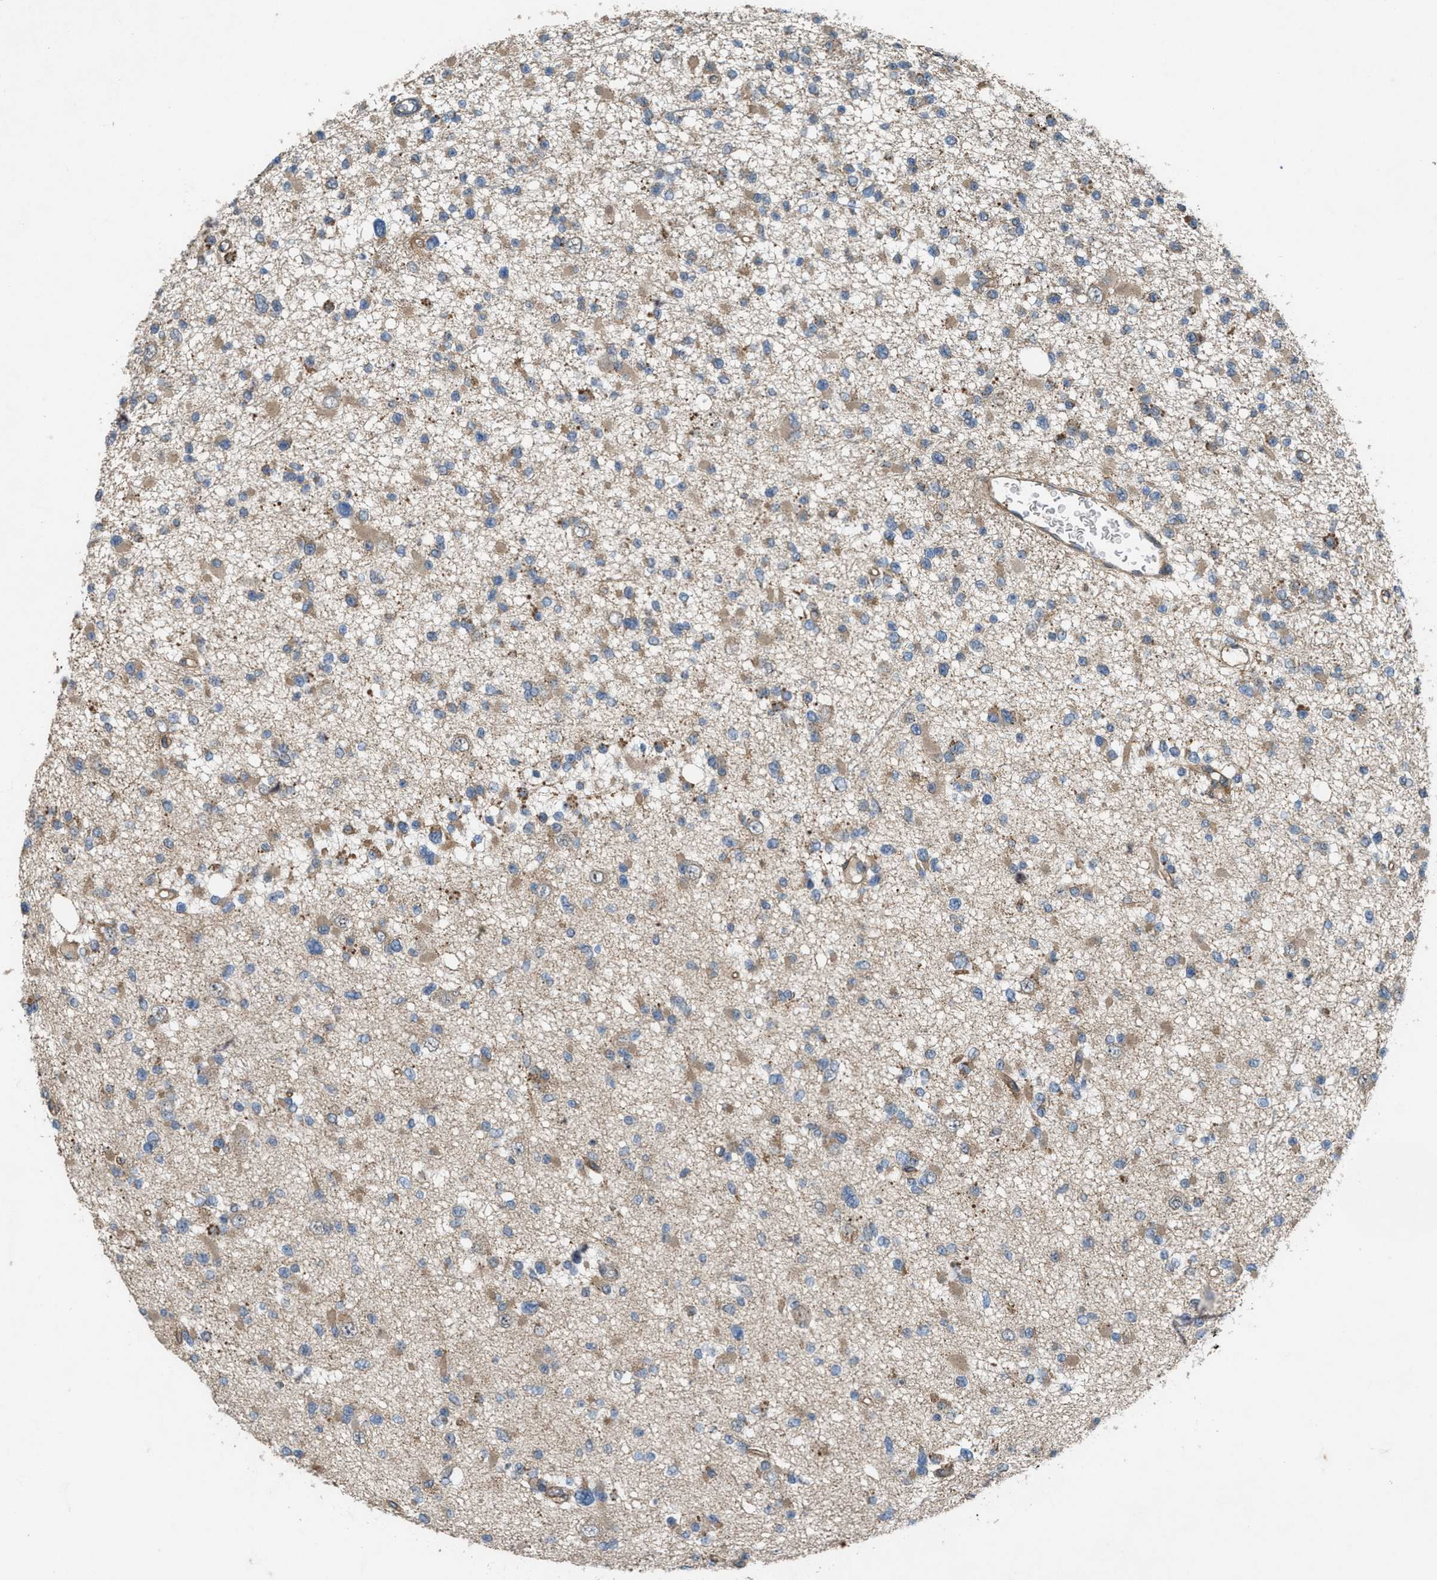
{"staining": {"intensity": "weak", "quantity": ">75%", "location": "cytoplasmic/membranous"}, "tissue": "glioma", "cell_type": "Tumor cells", "image_type": "cancer", "snomed": [{"axis": "morphology", "description": "Glioma, malignant, Low grade"}, {"axis": "topography", "description": "Brain"}], "caption": "Glioma stained for a protein (brown) displays weak cytoplasmic/membranous positive positivity in about >75% of tumor cells.", "gene": "LRRC72", "patient": {"sex": "female", "age": 22}}